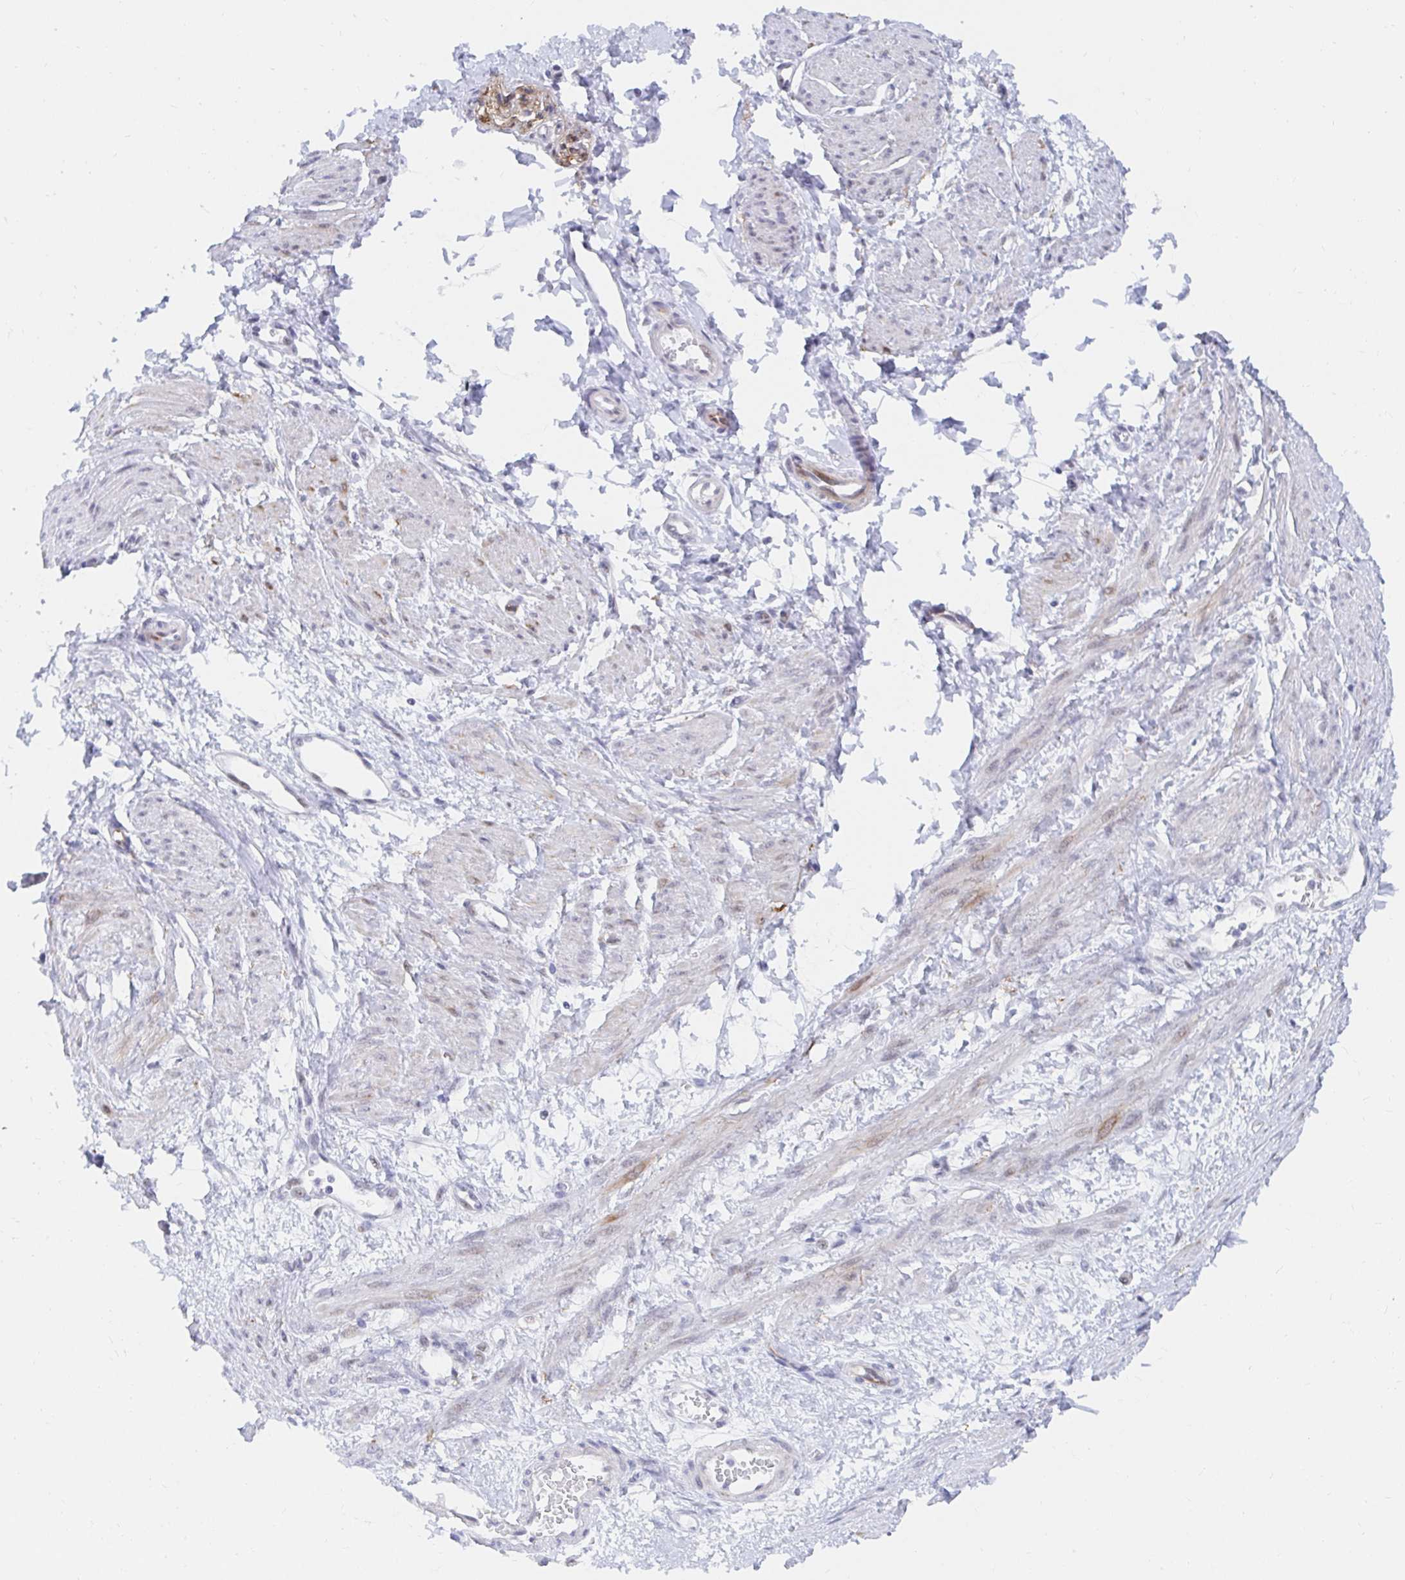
{"staining": {"intensity": "negative", "quantity": "none", "location": "none"}, "tissue": "smooth muscle", "cell_type": "Smooth muscle cells", "image_type": "normal", "snomed": [{"axis": "morphology", "description": "Normal tissue, NOS"}, {"axis": "topography", "description": "Smooth muscle"}, {"axis": "topography", "description": "Uterus"}], "caption": "Protein analysis of unremarkable smooth muscle reveals no significant staining in smooth muscle cells.", "gene": "COL28A1", "patient": {"sex": "female", "age": 39}}